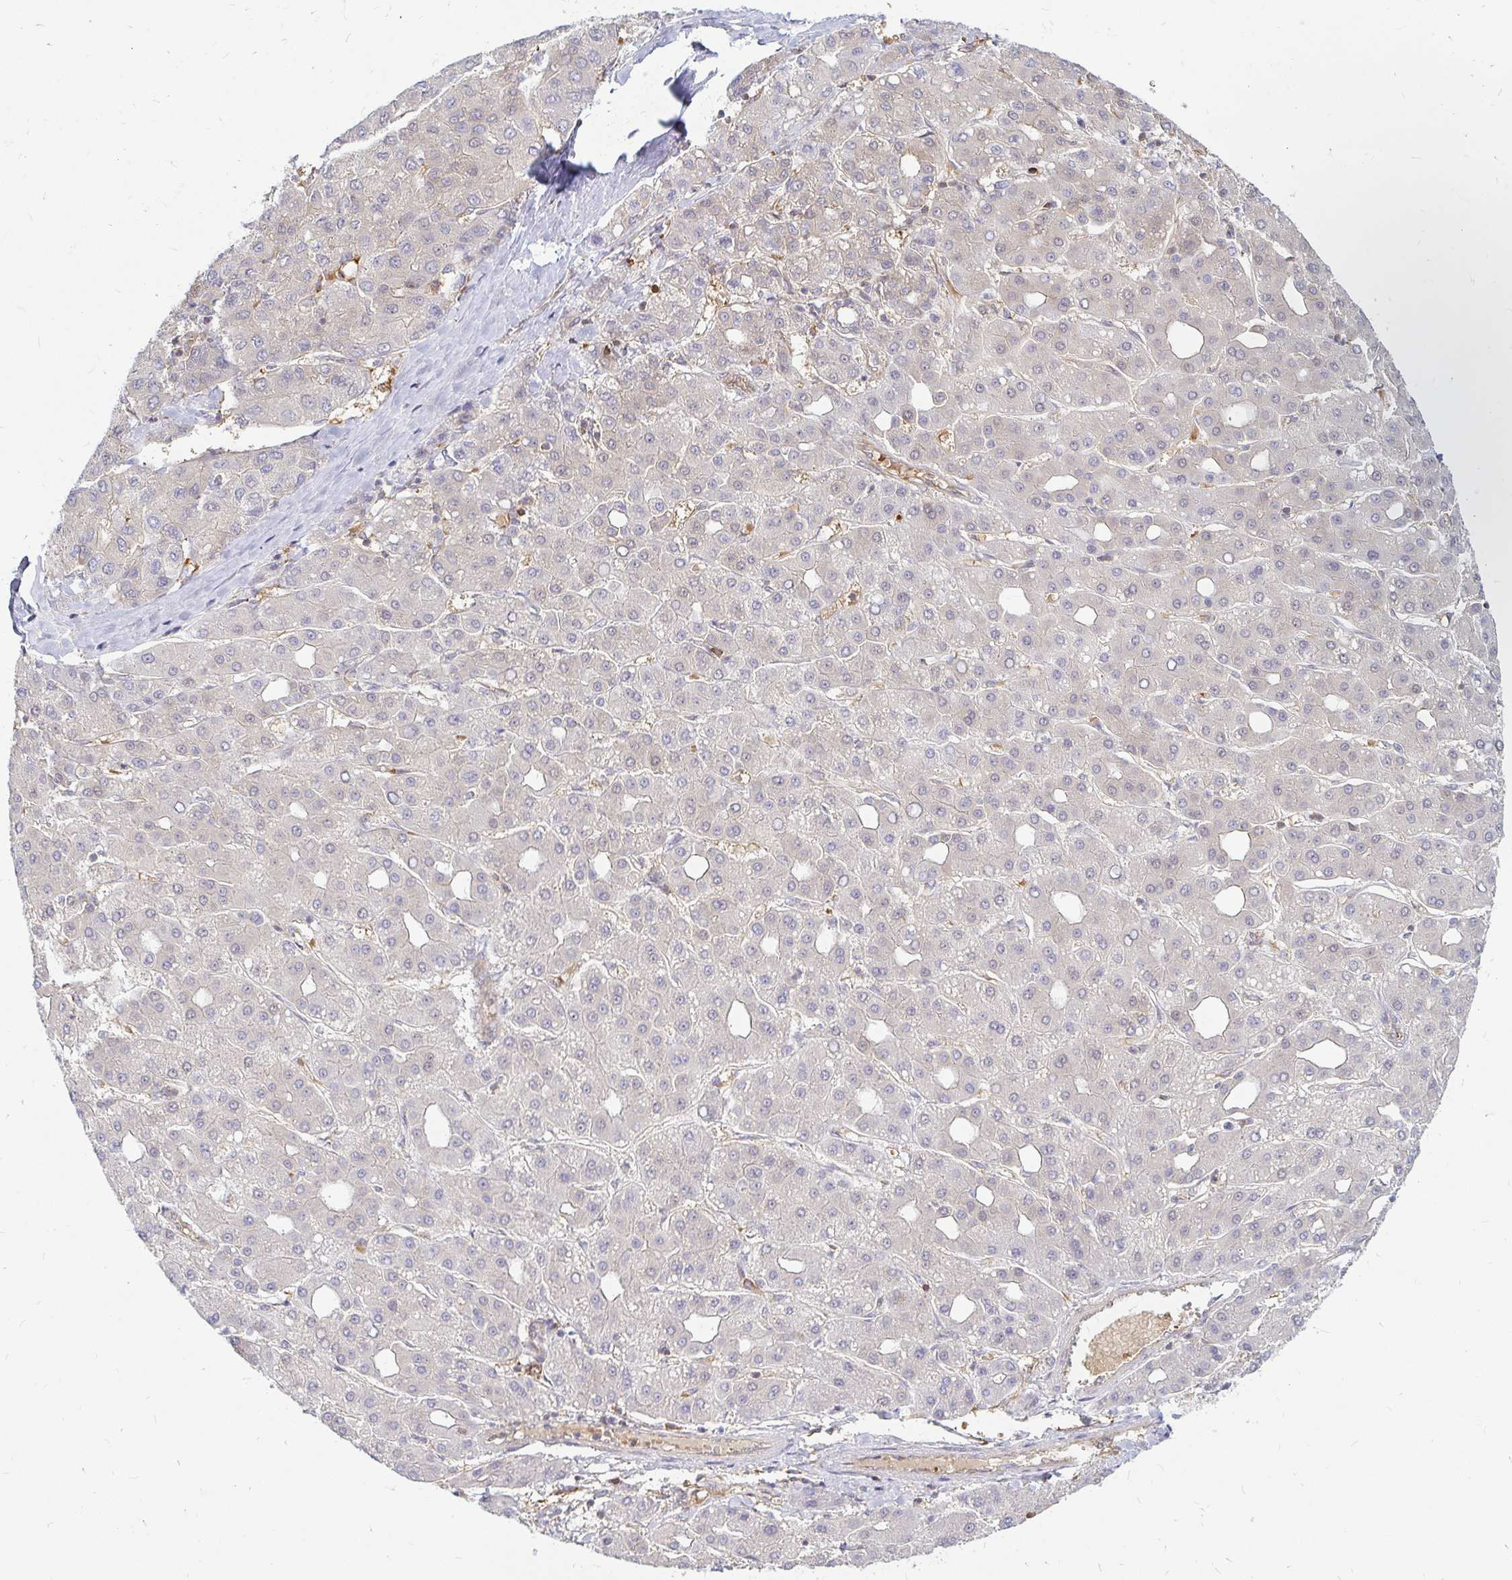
{"staining": {"intensity": "negative", "quantity": "none", "location": "none"}, "tissue": "liver cancer", "cell_type": "Tumor cells", "image_type": "cancer", "snomed": [{"axis": "morphology", "description": "Carcinoma, Hepatocellular, NOS"}, {"axis": "topography", "description": "Liver"}], "caption": "Protein analysis of liver cancer (hepatocellular carcinoma) reveals no significant positivity in tumor cells. (DAB immunohistochemistry, high magnification).", "gene": "CAST", "patient": {"sex": "male", "age": 65}}